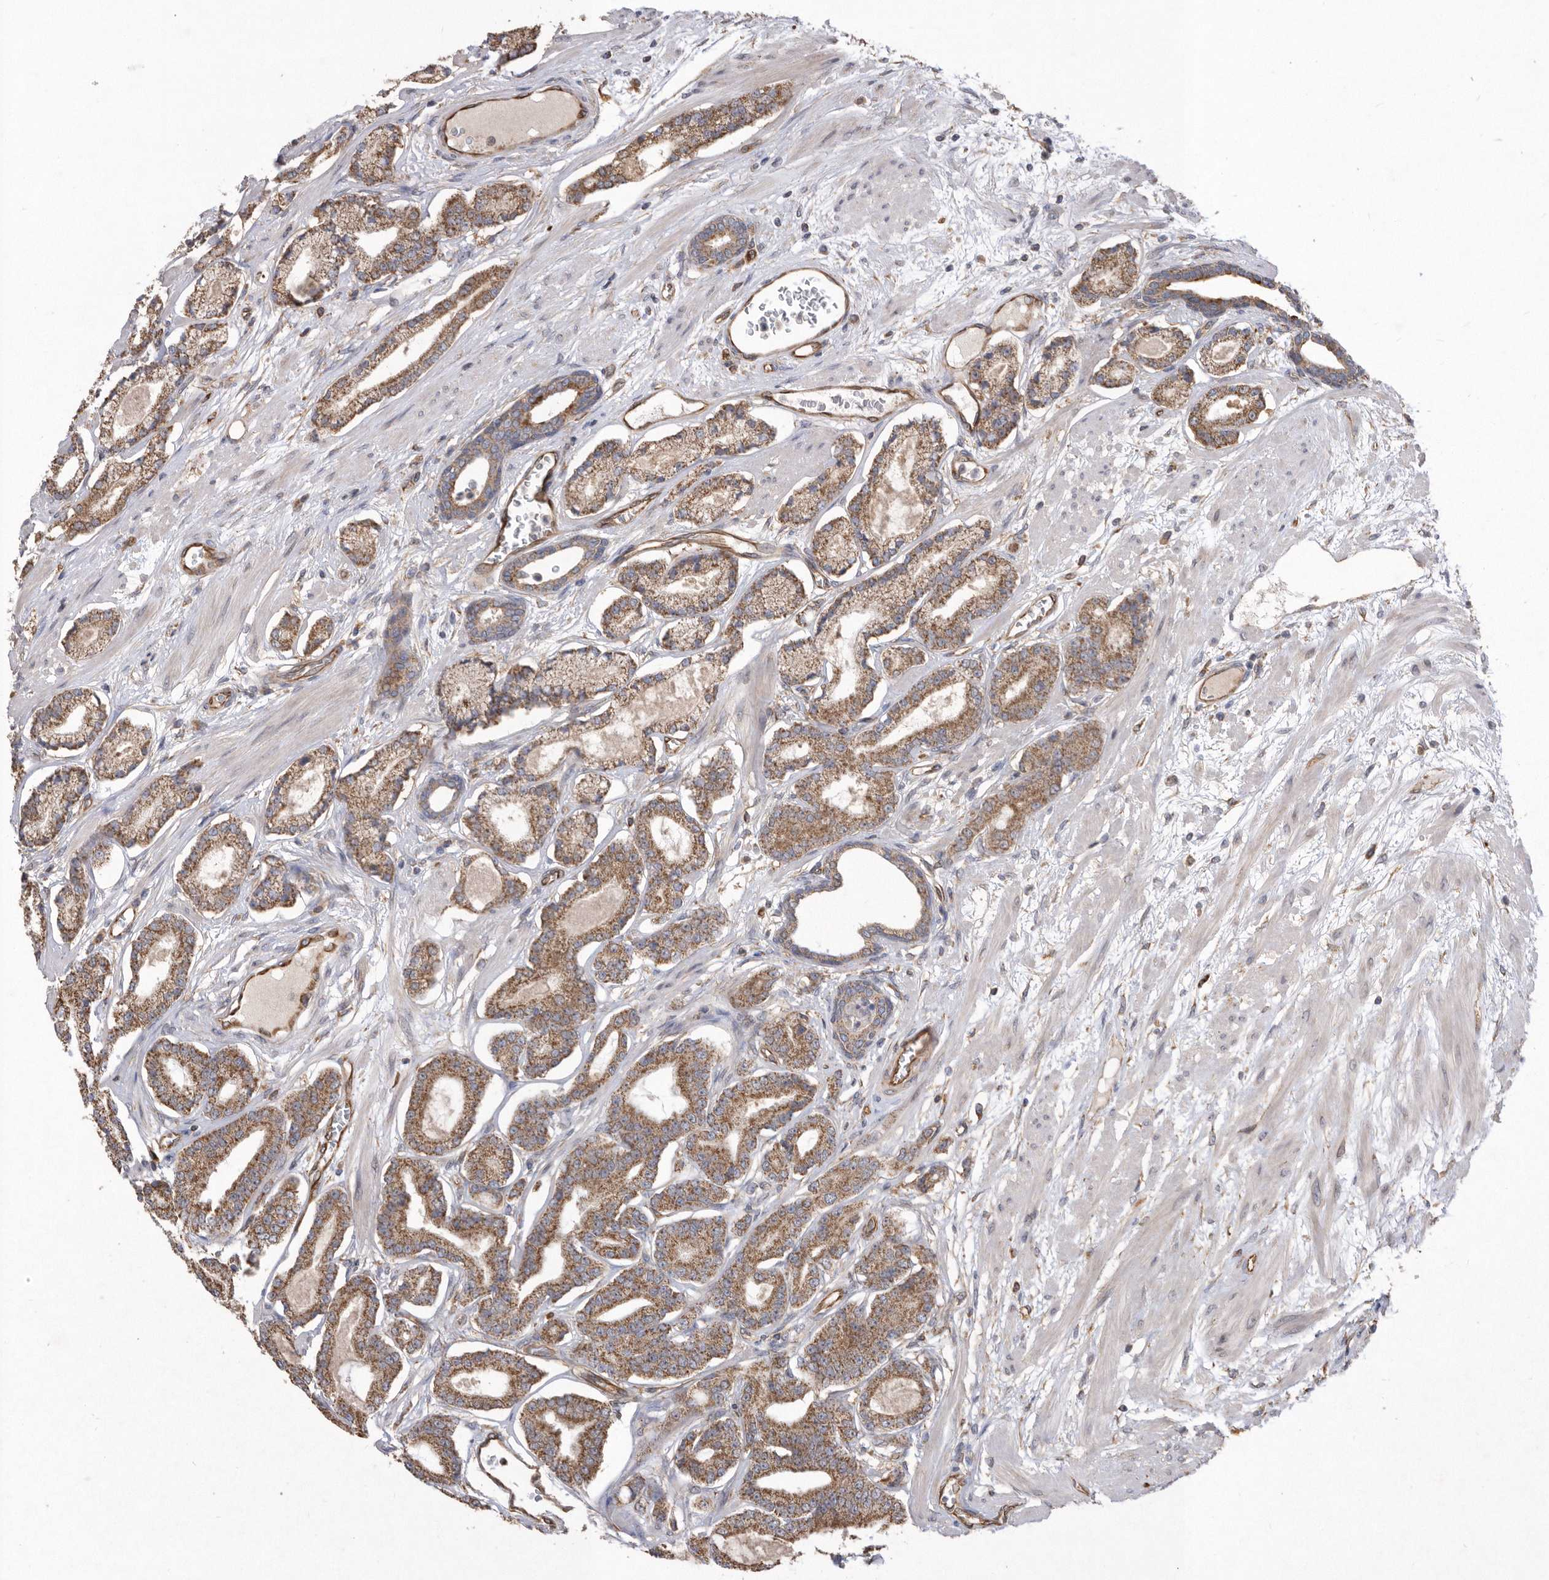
{"staining": {"intensity": "moderate", "quantity": ">75%", "location": "cytoplasmic/membranous"}, "tissue": "prostate cancer", "cell_type": "Tumor cells", "image_type": "cancer", "snomed": [{"axis": "morphology", "description": "Adenocarcinoma, Low grade"}, {"axis": "topography", "description": "Prostate"}], "caption": "Immunohistochemical staining of human prostate low-grade adenocarcinoma shows medium levels of moderate cytoplasmic/membranous protein expression in about >75% of tumor cells.", "gene": "PON2", "patient": {"sex": "male", "age": 60}}